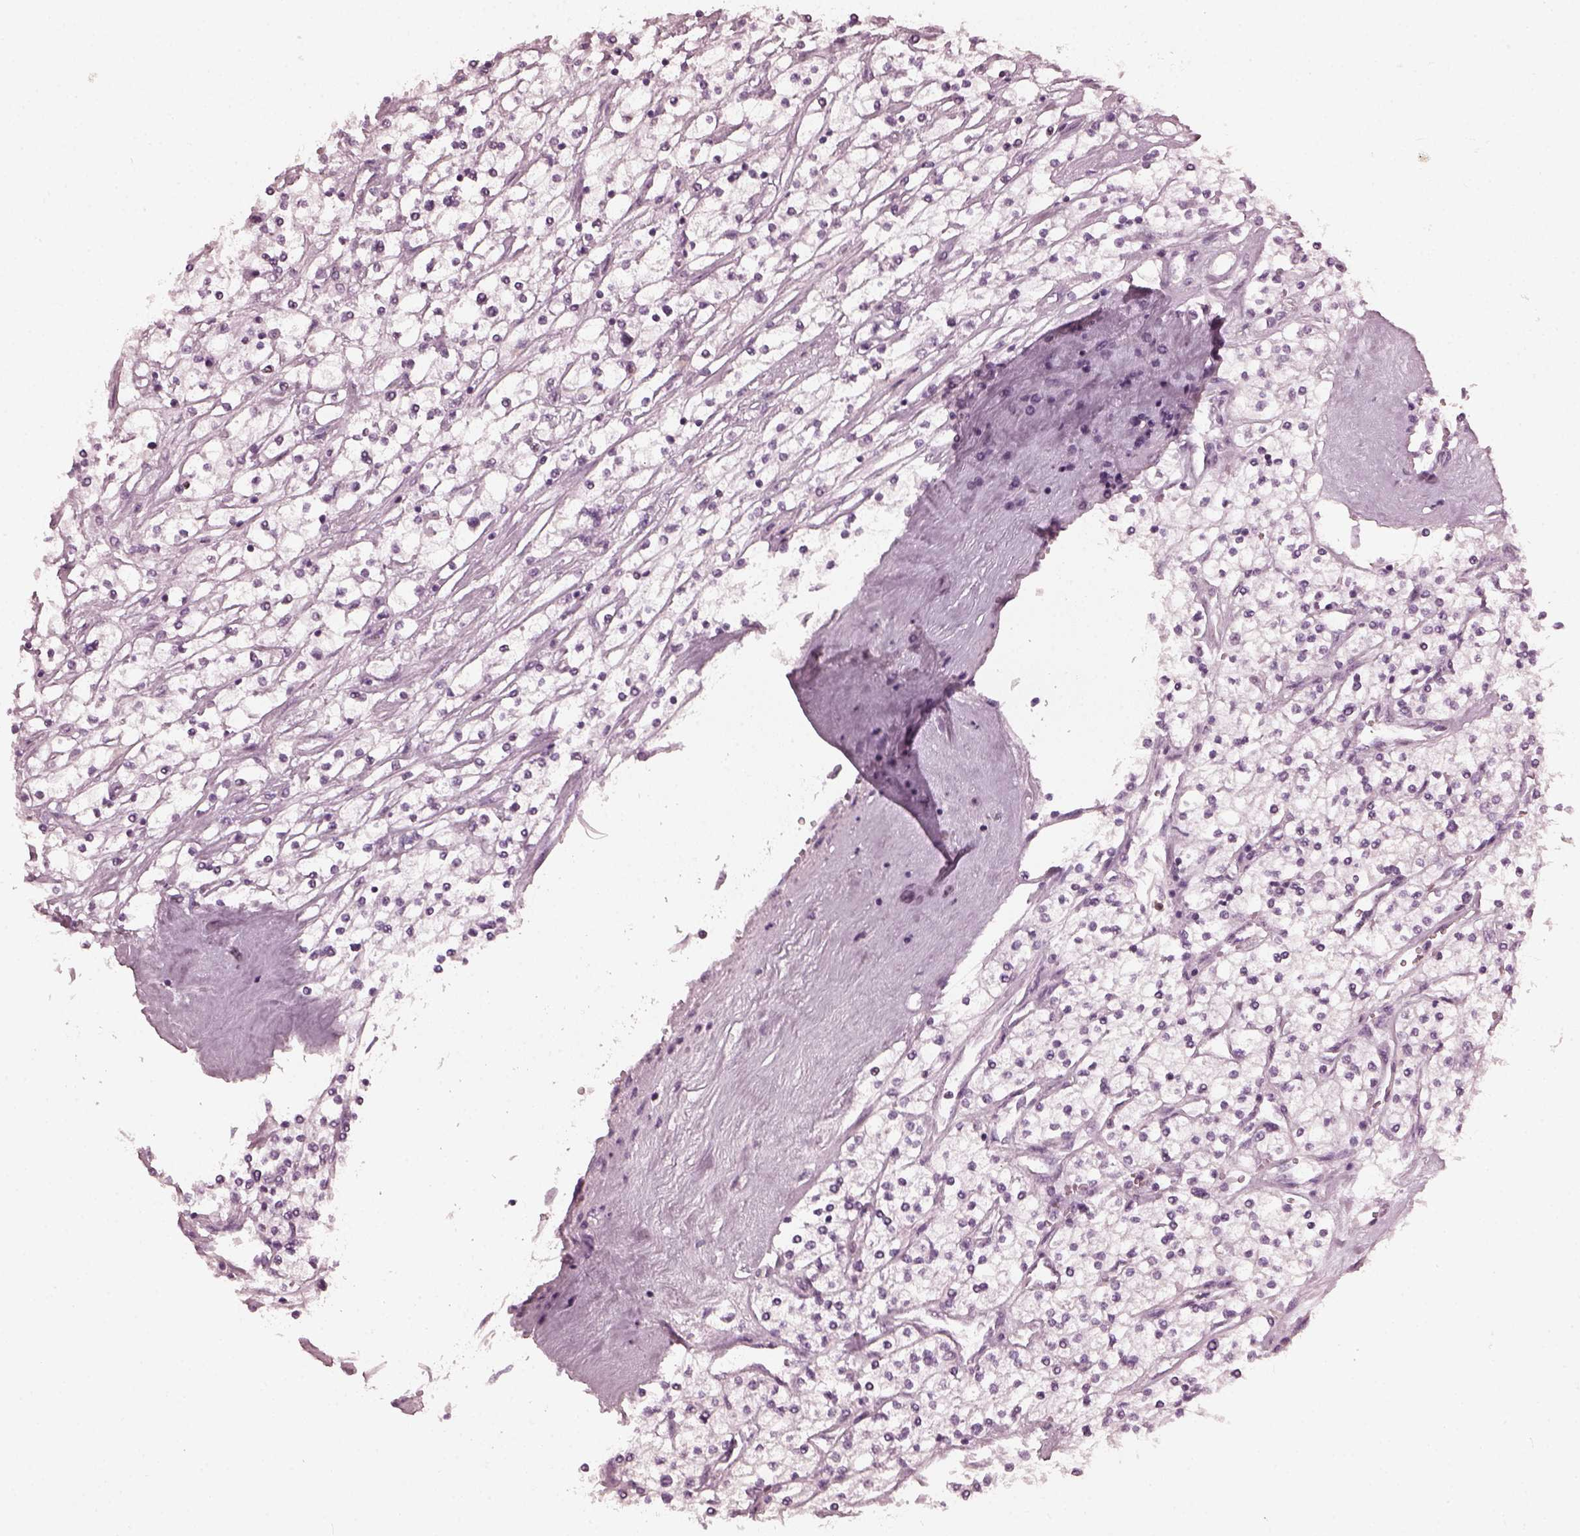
{"staining": {"intensity": "negative", "quantity": "none", "location": "none"}, "tissue": "renal cancer", "cell_type": "Tumor cells", "image_type": "cancer", "snomed": [{"axis": "morphology", "description": "Adenocarcinoma, NOS"}, {"axis": "topography", "description": "Kidney"}], "caption": "Tumor cells are negative for protein expression in human adenocarcinoma (renal).", "gene": "CCDC170", "patient": {"sex": "male", "age": 80}}